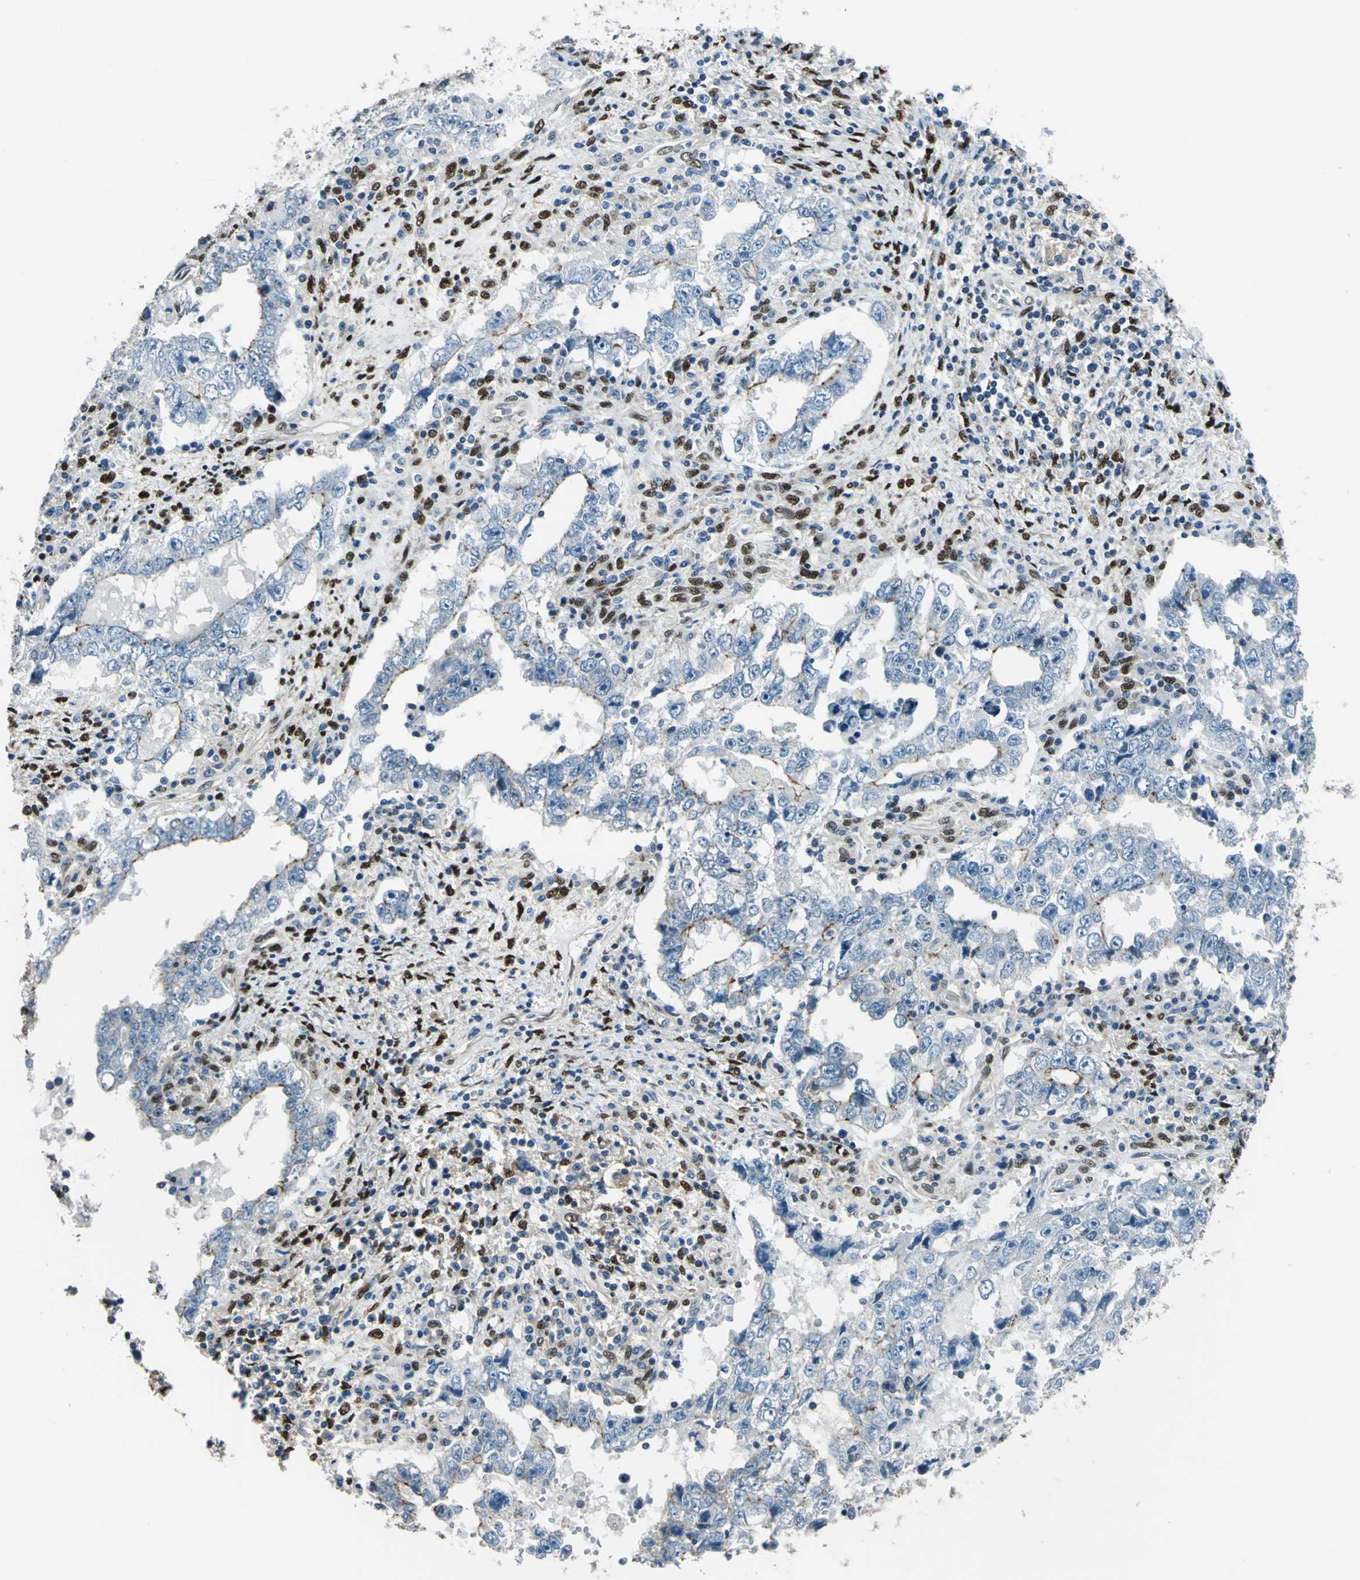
{"staining": {"intensity": "moderate", "quantity": "<25%", "location": "cytoplasmic/membranous"}, "tissue": "testis cancer", "cell_type": "Tumor cells", "image_type": "cancer", "snomed": [{"axis": "morphology", "description": "Carcinoma, Embryonal, NOS"}, {"axis": "topography", "description": "Testis"}], "caption": "Testis embryonal carcinoma was stained to show a protein in brown. There is low levels of moderate cytoplasmic/membranous positivity in approximately <25% of tumor cells.", "gene": "NFIA", "patient": {"sex": "male", "age": 26}}